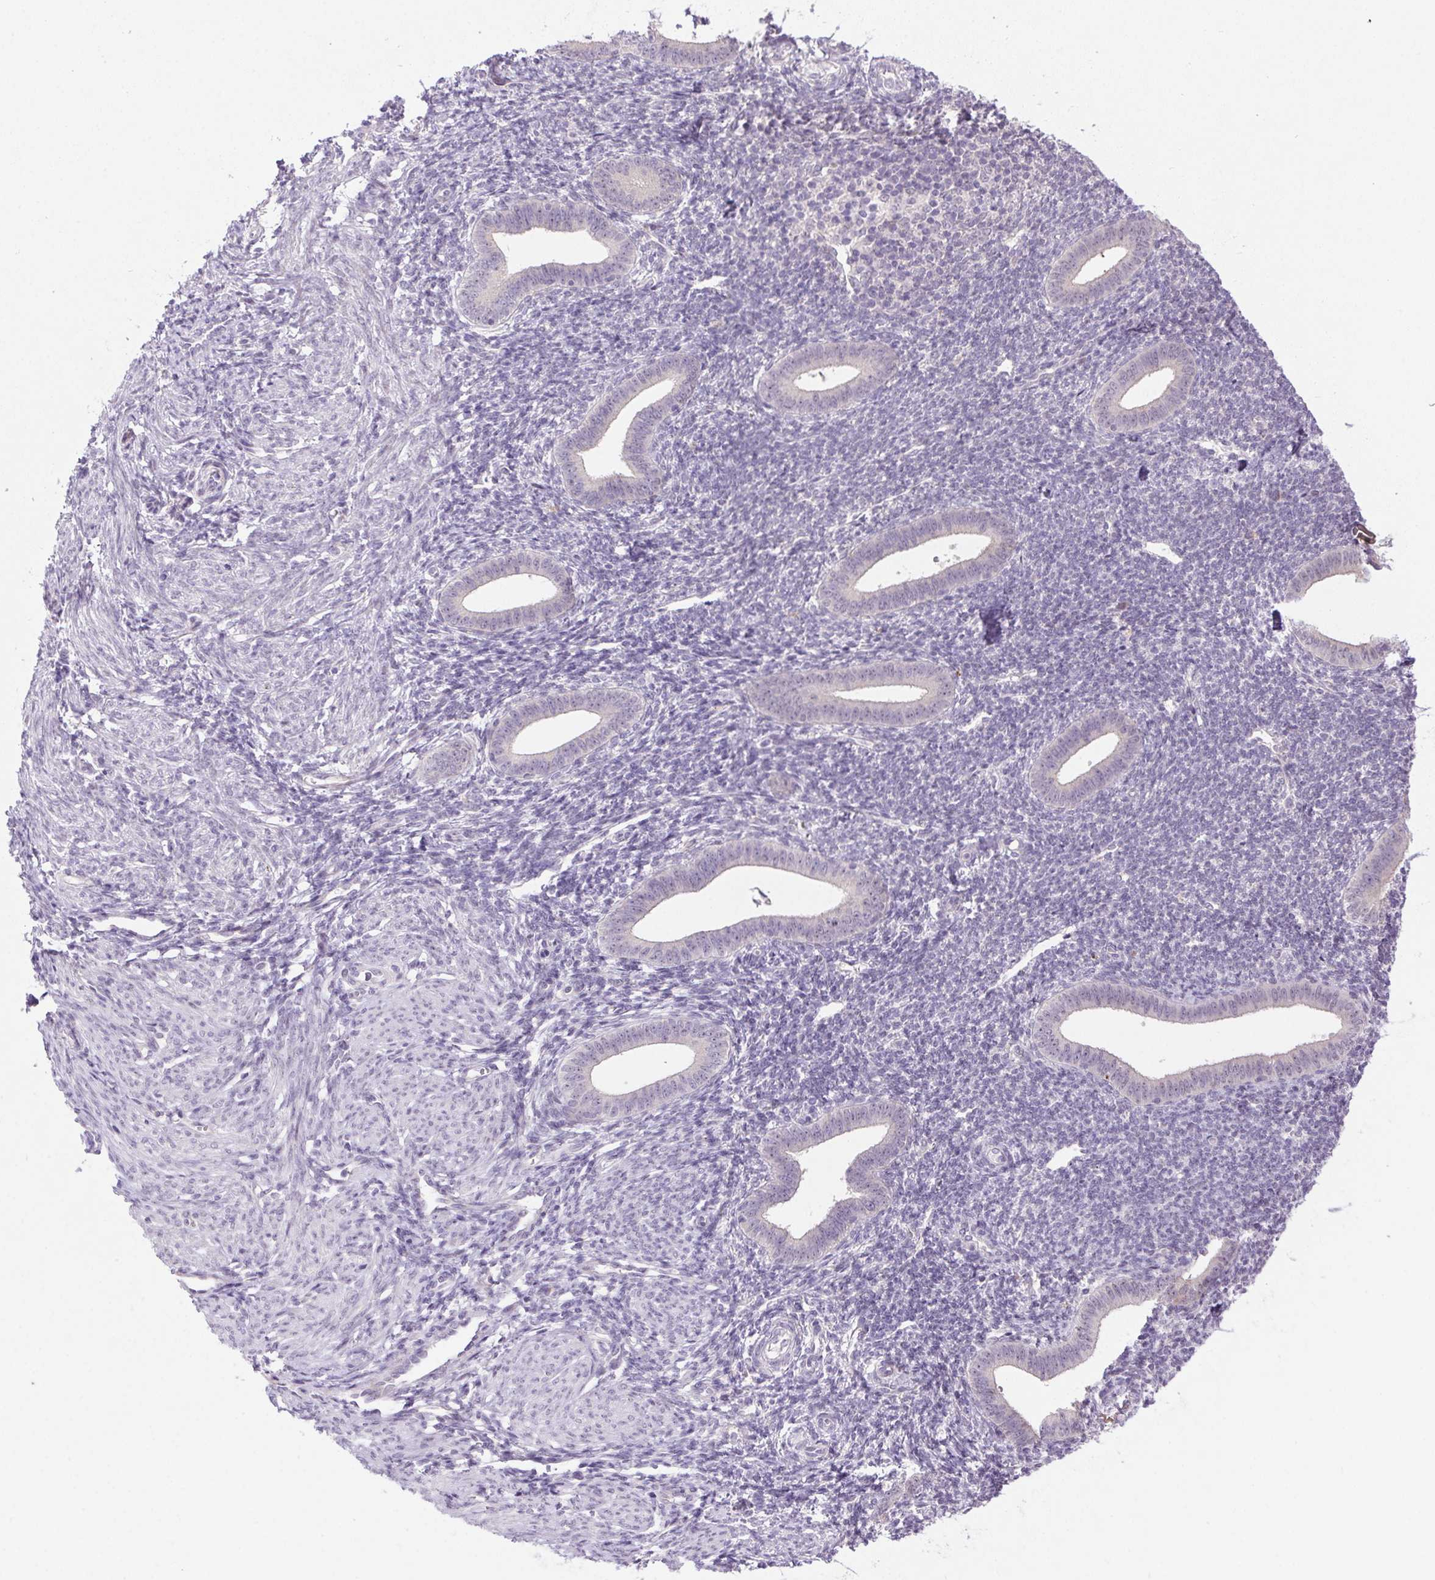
{"staining": {"intensity": "negative", "quantity": "none", "location": "none"}, "tissue": "endometrium", "cell_type": "Cells in endometrial stroma", "image_type": "normal", "snomed": [{"axis": "morphology", "description": "Normal tissue, NOS"}, {"axis": "topography", "description": "Endometrium"}], "caption": "Immunohistochemistry (IHC) of benign endometrium demonstrates no expression in cells in endometrial stroma. Brightfield microscopy of immunohistochemistry (IHC) stained with DAB (brown) and hematoxylin (blue), captured at high magnification.", "gene": "LRRTM1", "patient": {"sex": "female", "age": 25}}